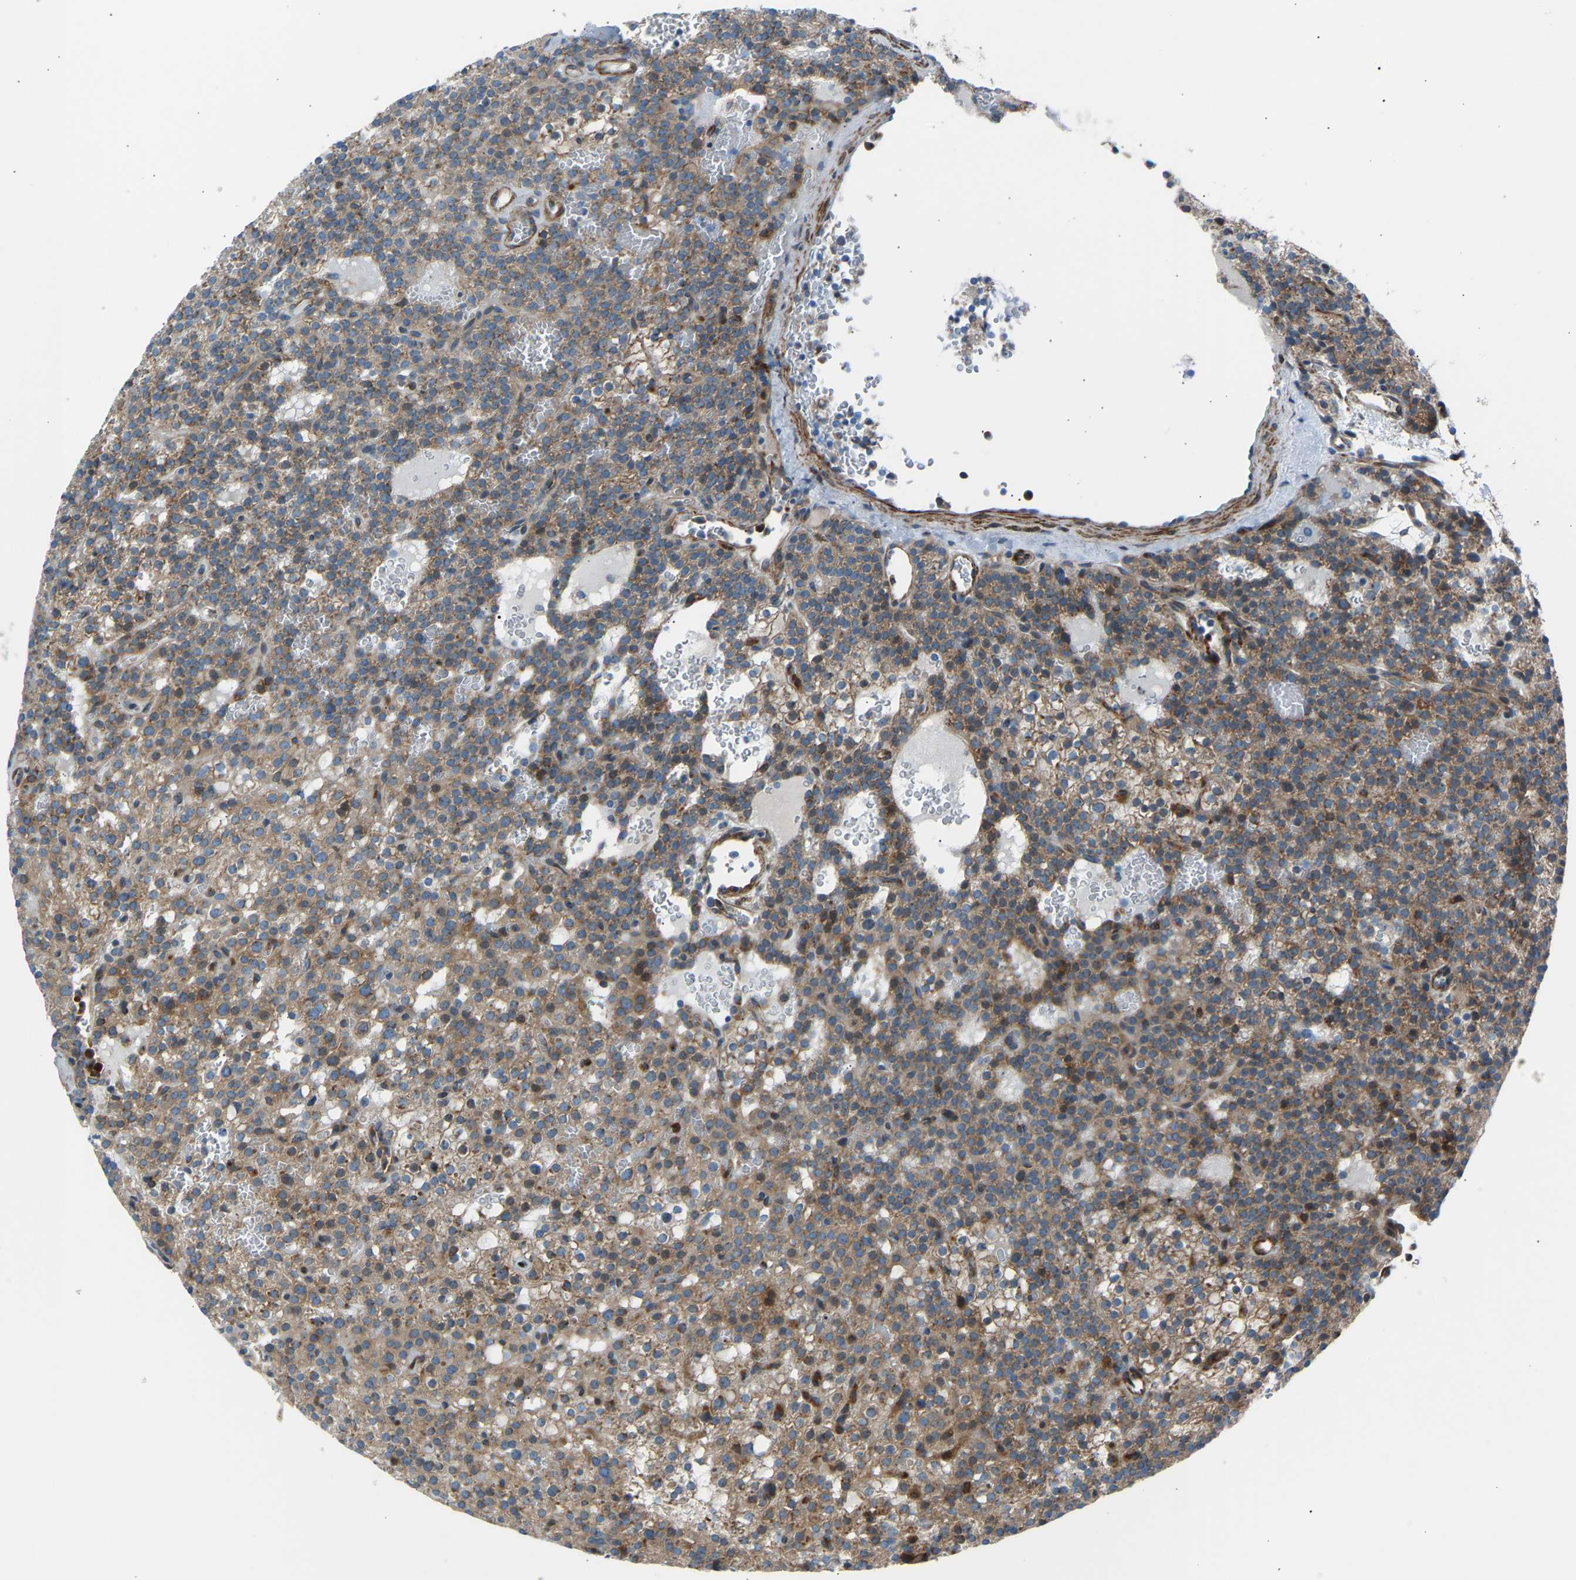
{"staining": {"intensity": "moderate", "quantity": ">75%", "location": "cytoplasmic/membranous"}, "tissue": "parathyroid gland", "cell_type": "Glandular cells", "image_type": "normal", "snomed": [{"axis": "morphology", "description": "Normal tissue, NOS"}, {"axis": "morphology", "description": "Adenoma, NOS"}, {"axis": "topography", "description": "Parathyroid gland"}], "caption": "Immunohistochemical staining of benign parathyroid gland reveals moderate cytoplasmic/membranous protein staining in about >75% of glandular cells.", "gene": "VPS41", "patient": {"sex": "female", "age": 74}}